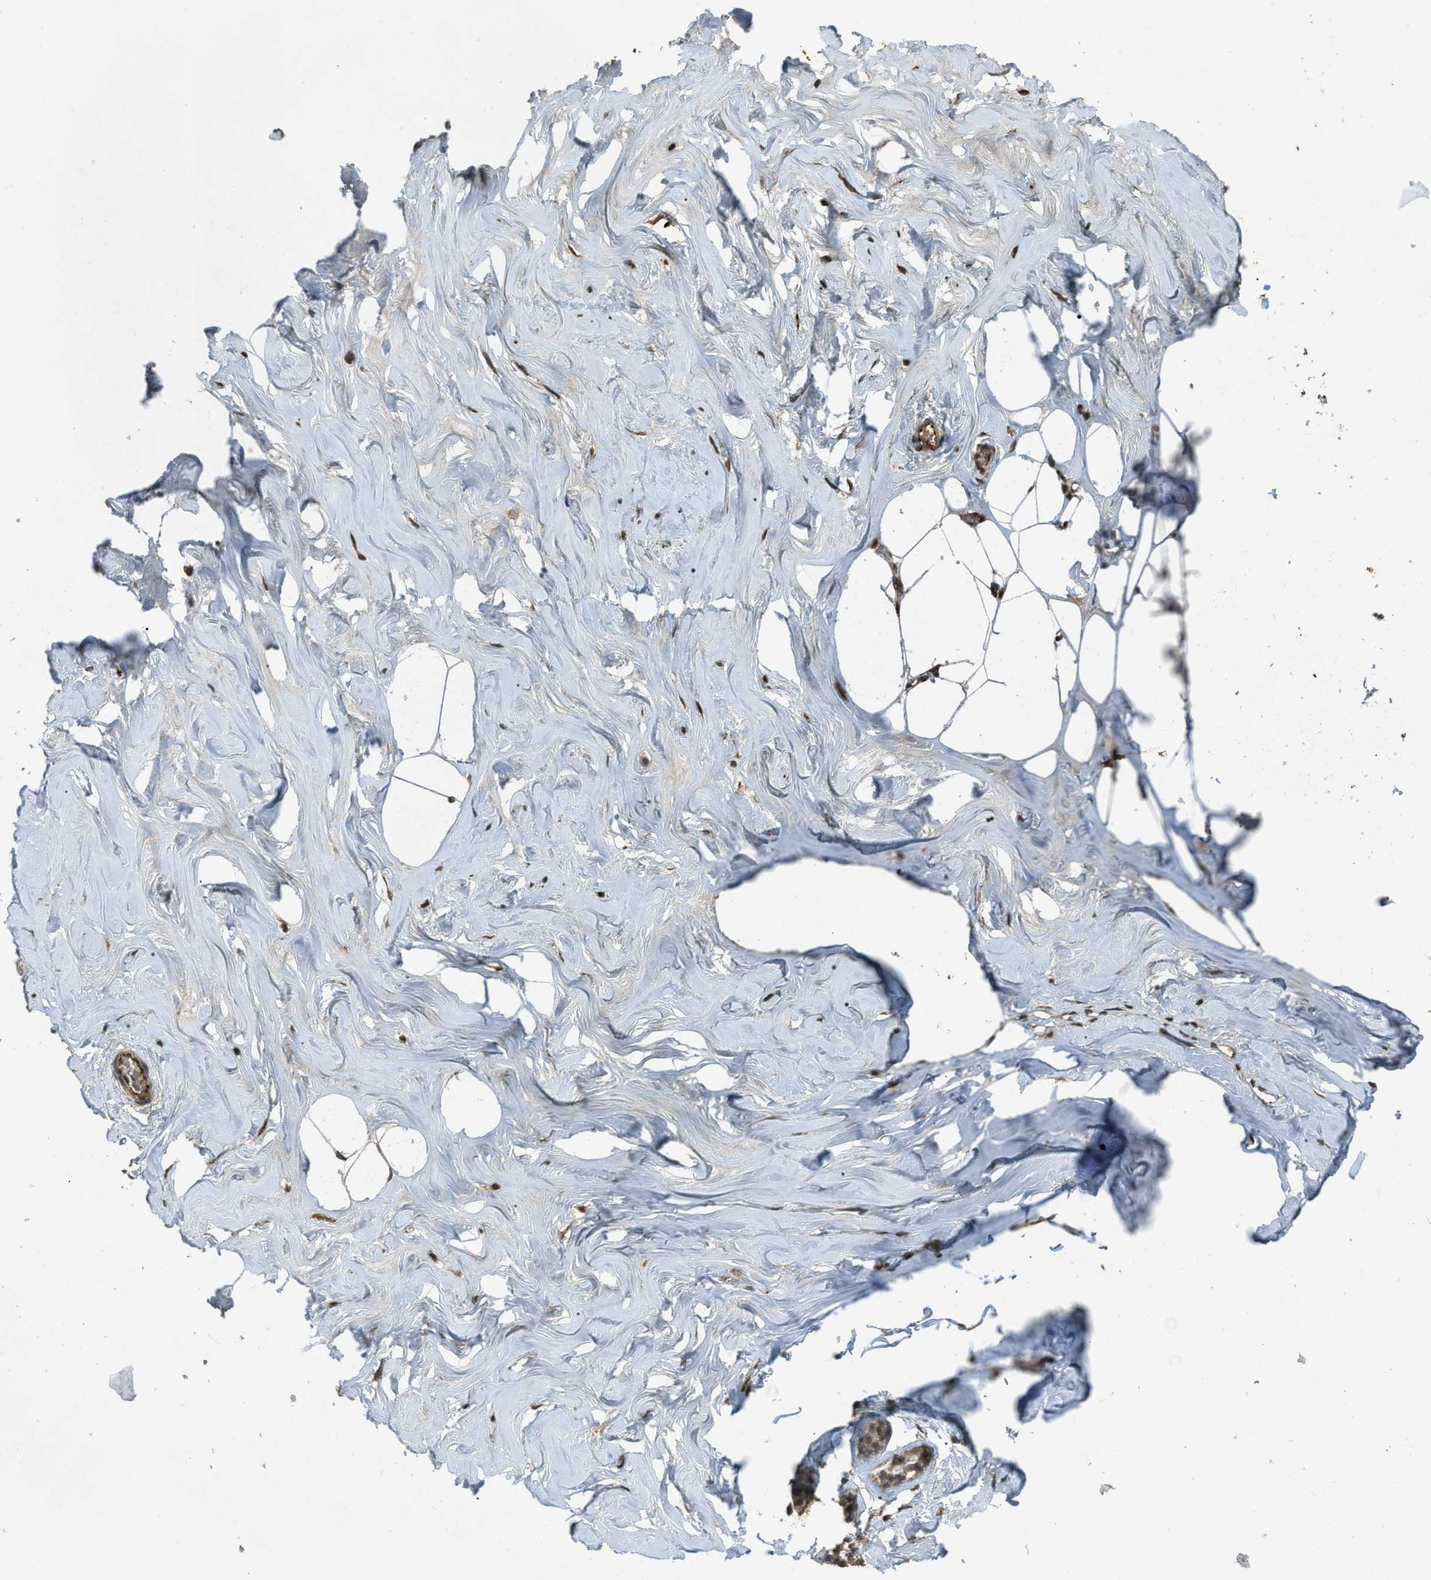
{"staining": {"intensity": "strong", "quantity": ">75%", "location": "nuclear"}, "tissue": "adipose tissue", "cell_type": "Adipocytes", "image_type": "normal", "snomed": [{"axis": "morphology", "description": "Normal tissue, NOS"}, {"axis": "morphology", "description": "Fibrosis, NOS"}, {"axis": "topography", "description": "Breast"}, {"axis": "topography", "description": "Adipose tissue"}], "caption": "Immunohistochemical staining of benign adipose tissue displays >75% levels of strong nuclear protein expression in approximately >75% of adipocytes.", "gene": "SERTAD2", "patient": {"sex": "female", "age": 39}}